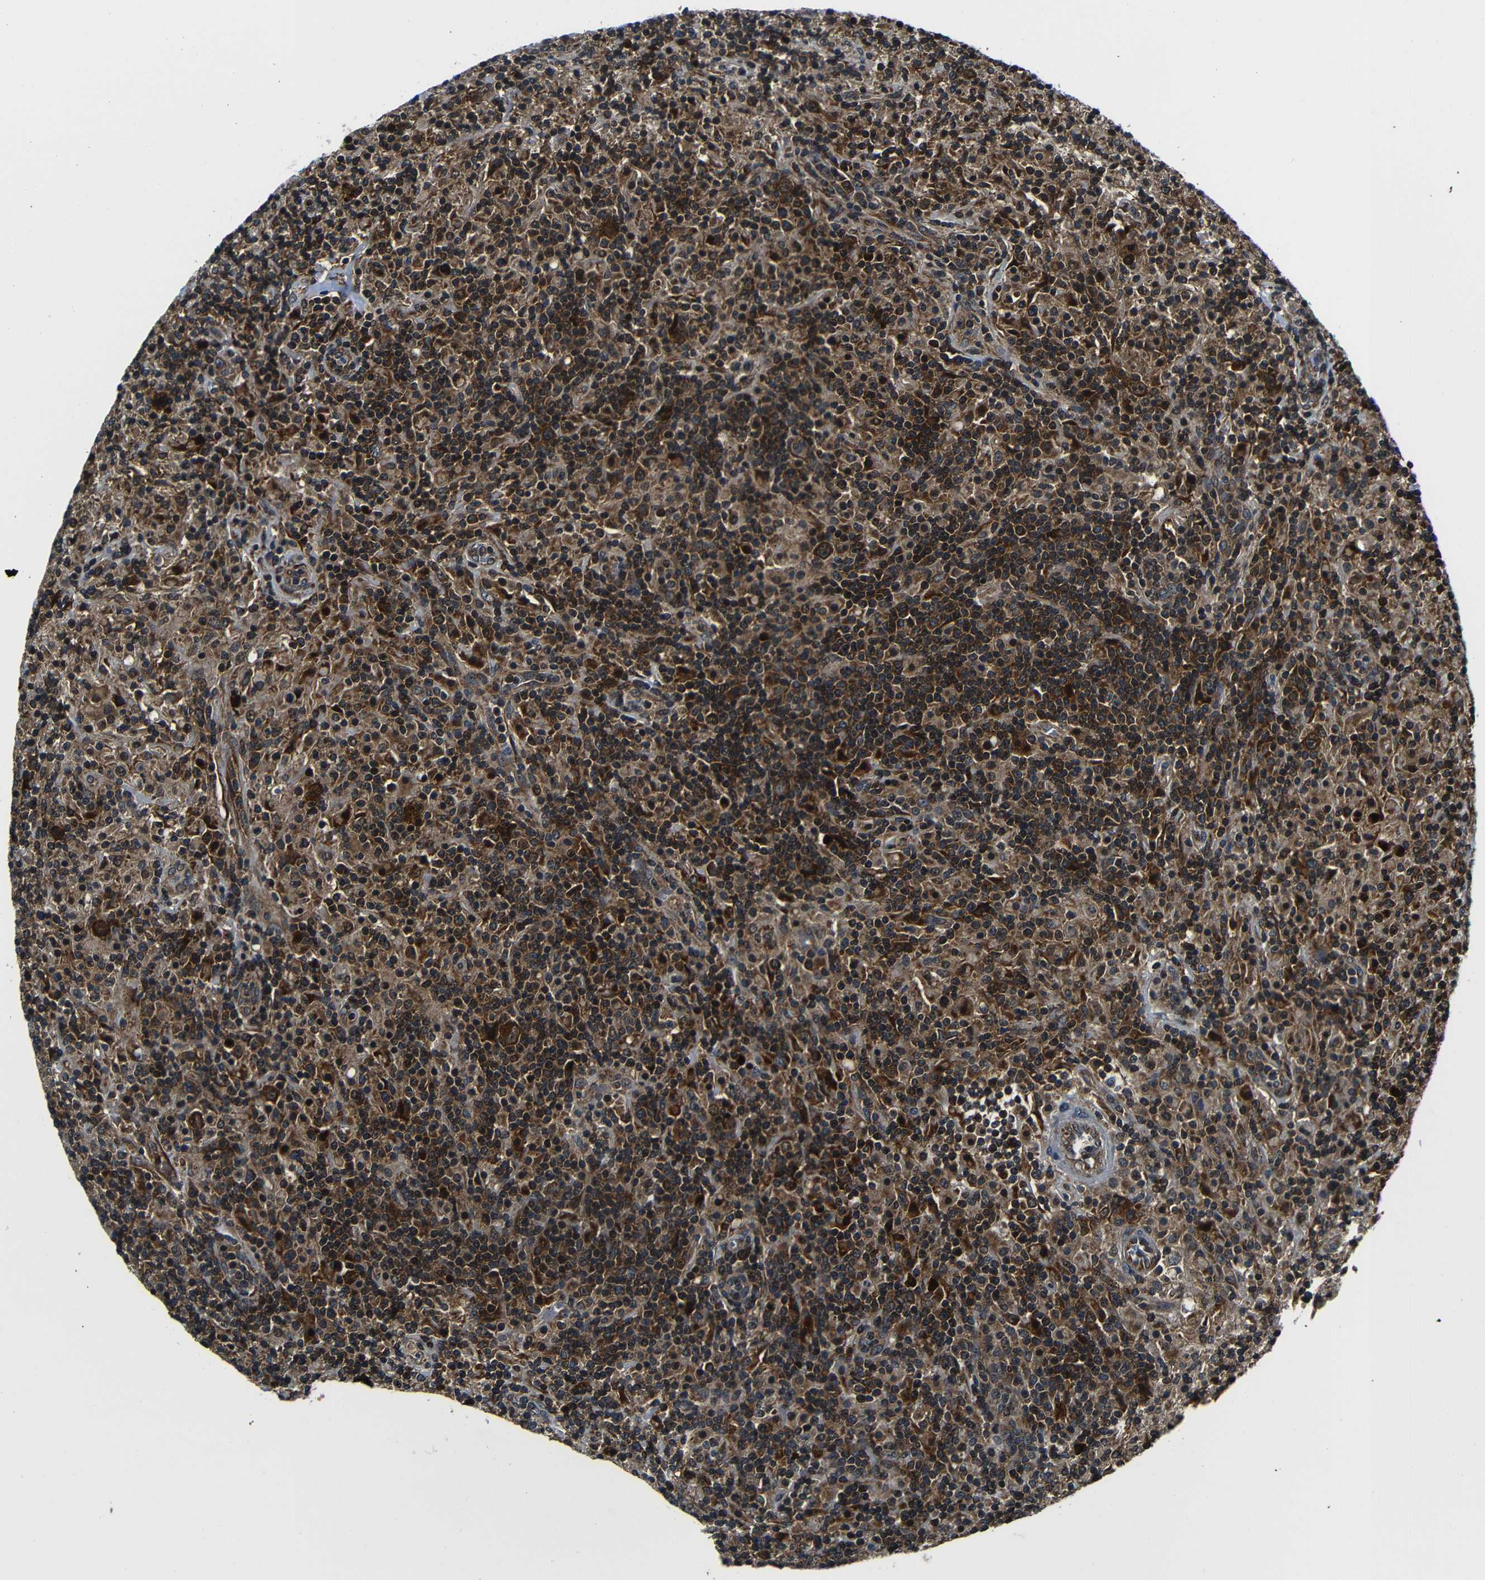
{"staining": {"intensity": "strong", "quantity": ">75%", "location": "cytoplasmic/membranous"}, "tissue": "lymphoma", "cell_type": "Tumor cells", "image_type": "cancer", "snomed": [{"axis": "morphology", "description": "Hodgkin's disease, NOS"}, {"axis": "topography", "description": "Lymph node"}], "caption": "Human lymphoma stained with a protein marker demonstrates strong staining in tumor cells.", "gene": "ABCE1", "patient": {"sex": "male", "age": 70}}